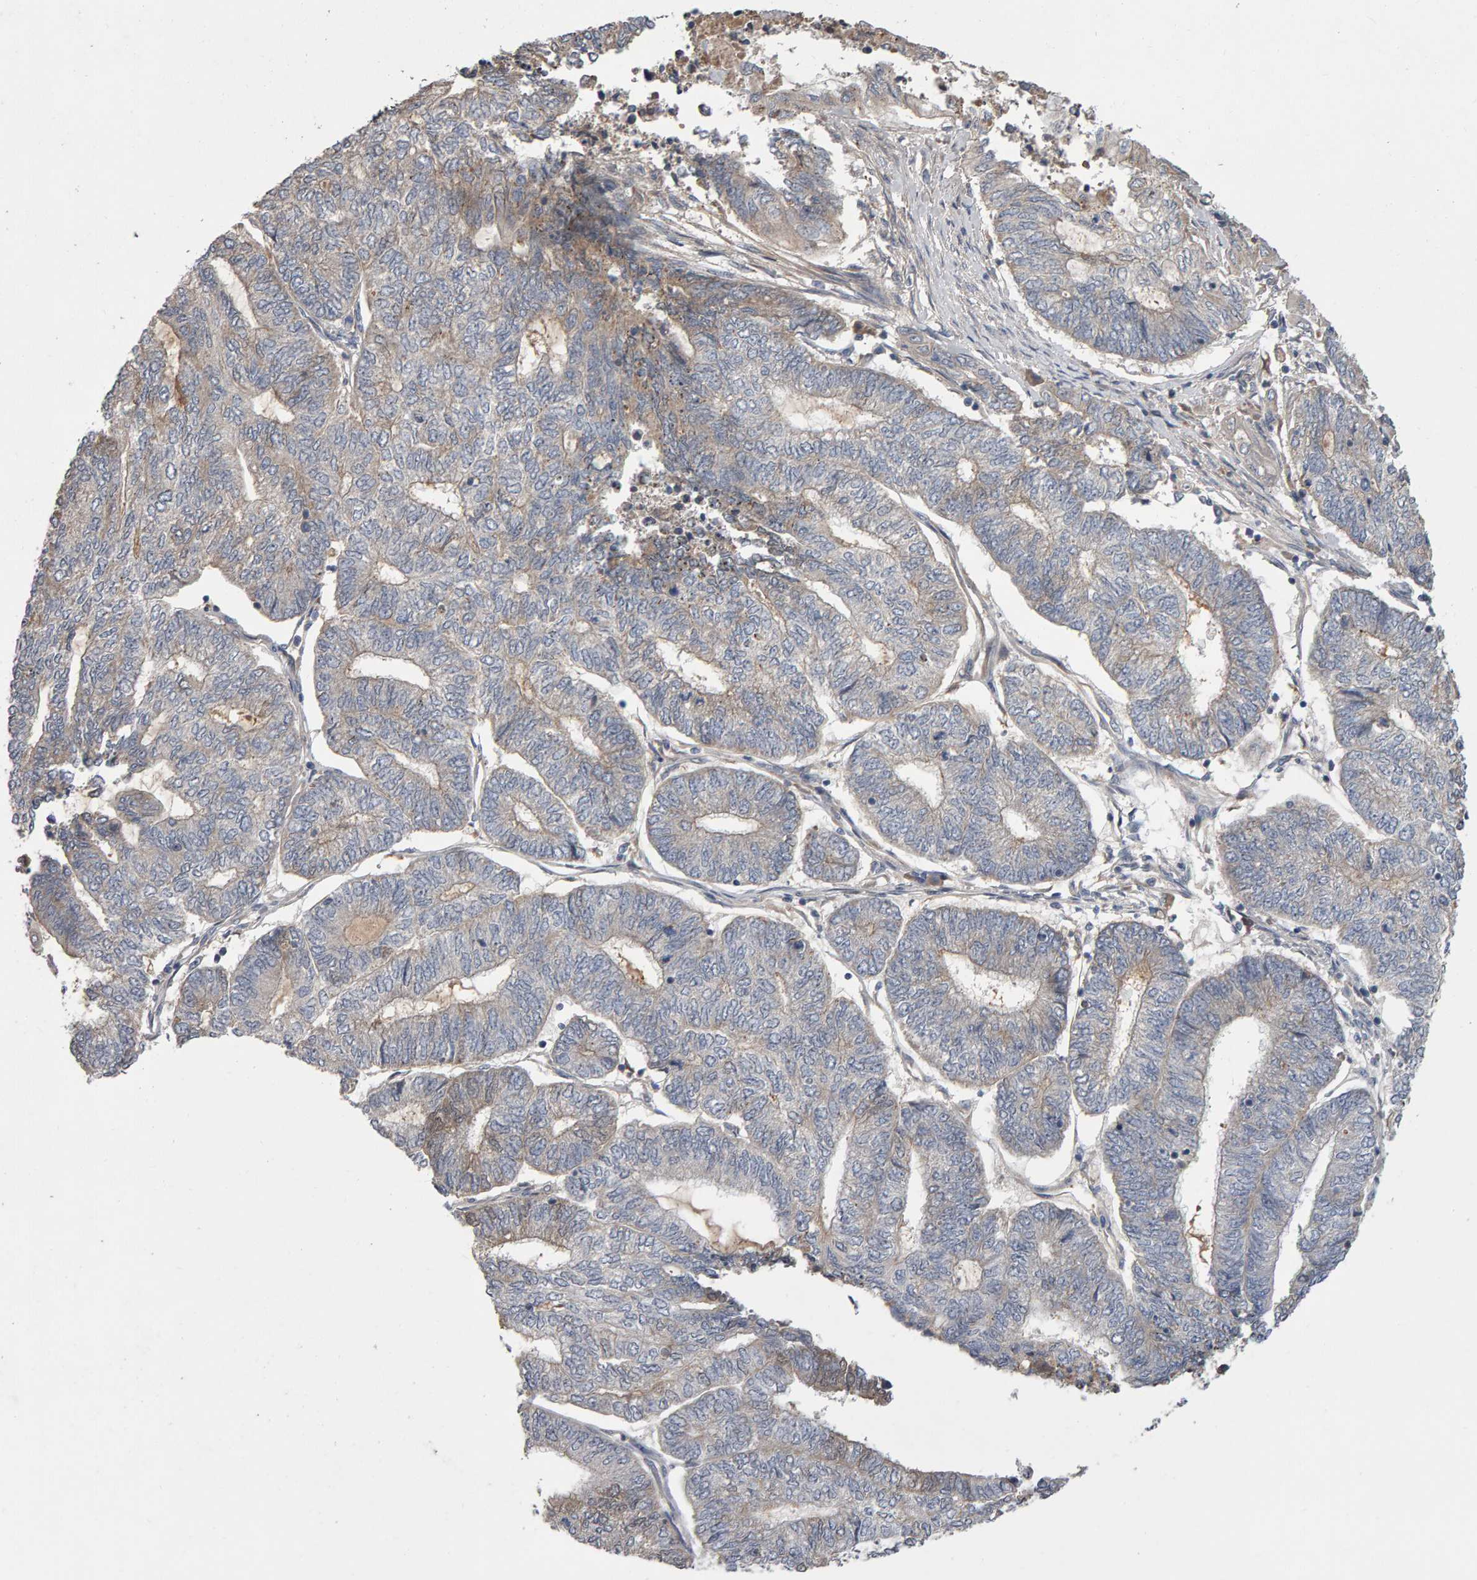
{"staining": {"intensity": "negative", "quantity": "none", "location": "none"}, "tissue": "endometrial cancer", "cell_type": "Tumor cells", "image_type": "cancer", "snomed": [{"axis": "morphology", "description": "Adenocarcinoma, NOS"}, {"axis": "topography", "description": "Uterus"}, {"axis": "topography", "description": "Endometrium"}], "caption": "Tumor cells show no significant positivity in endometrial adenocarcinoma.", "gene": "PGS1", "patient": {"sex": "female", "age": 70}}